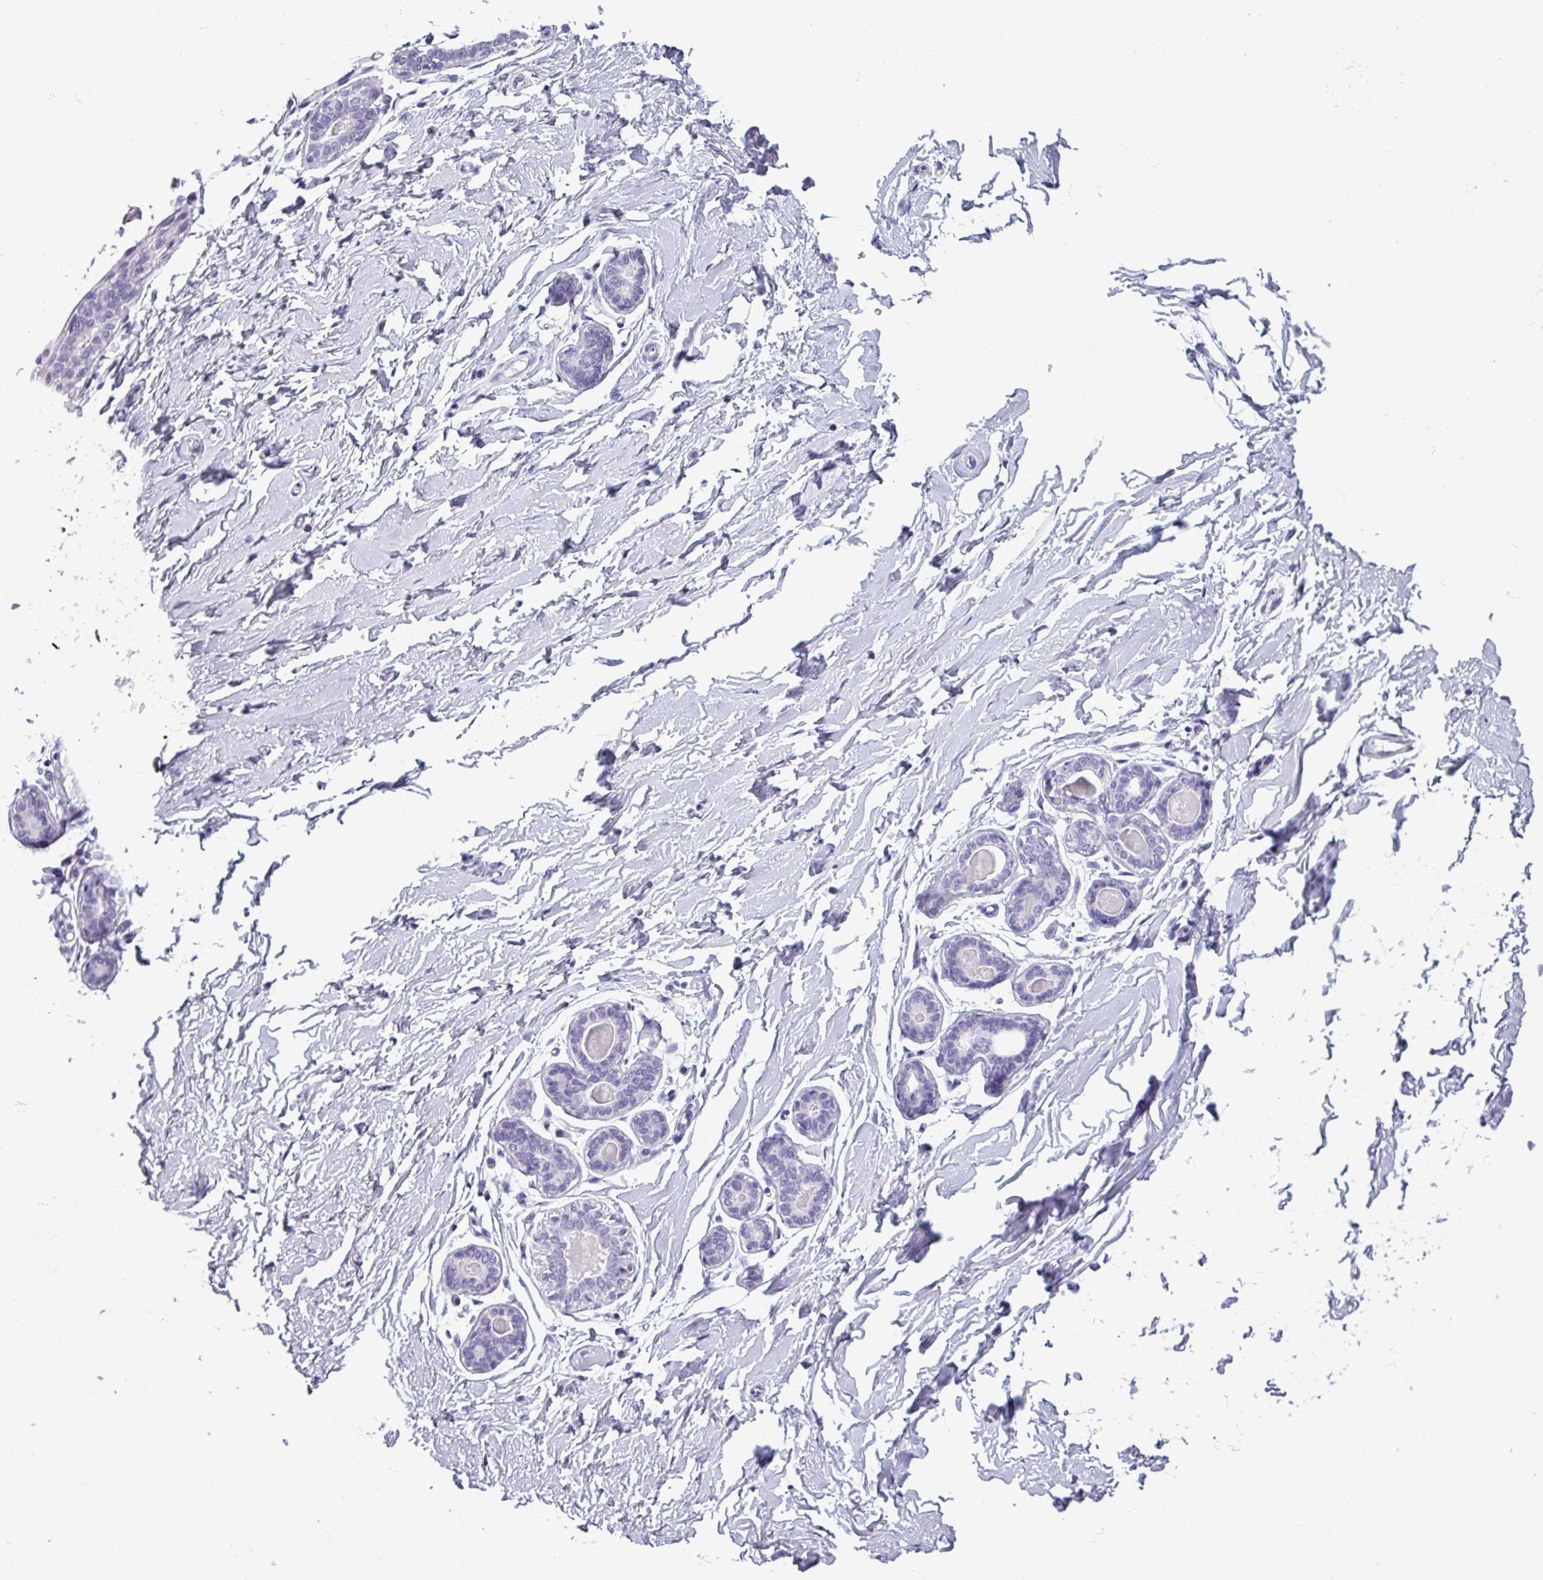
{"staining": {"intensity": "negative", "quantity": "none", "location": "none"}, "tissue": "breast", "cell_type": "Adipocytes", "image_type": "normal", "snomed": [{"axis": "morphology", "description": "Normal tissue, NOS"}, {"axis": "topography", "description": "Breast"}], "caption": "Breast stained for a protein using IHC reveals no staining adipocytes.", "gene": "SLC26A9", "patient": {"sex": "female", "age": 23}}